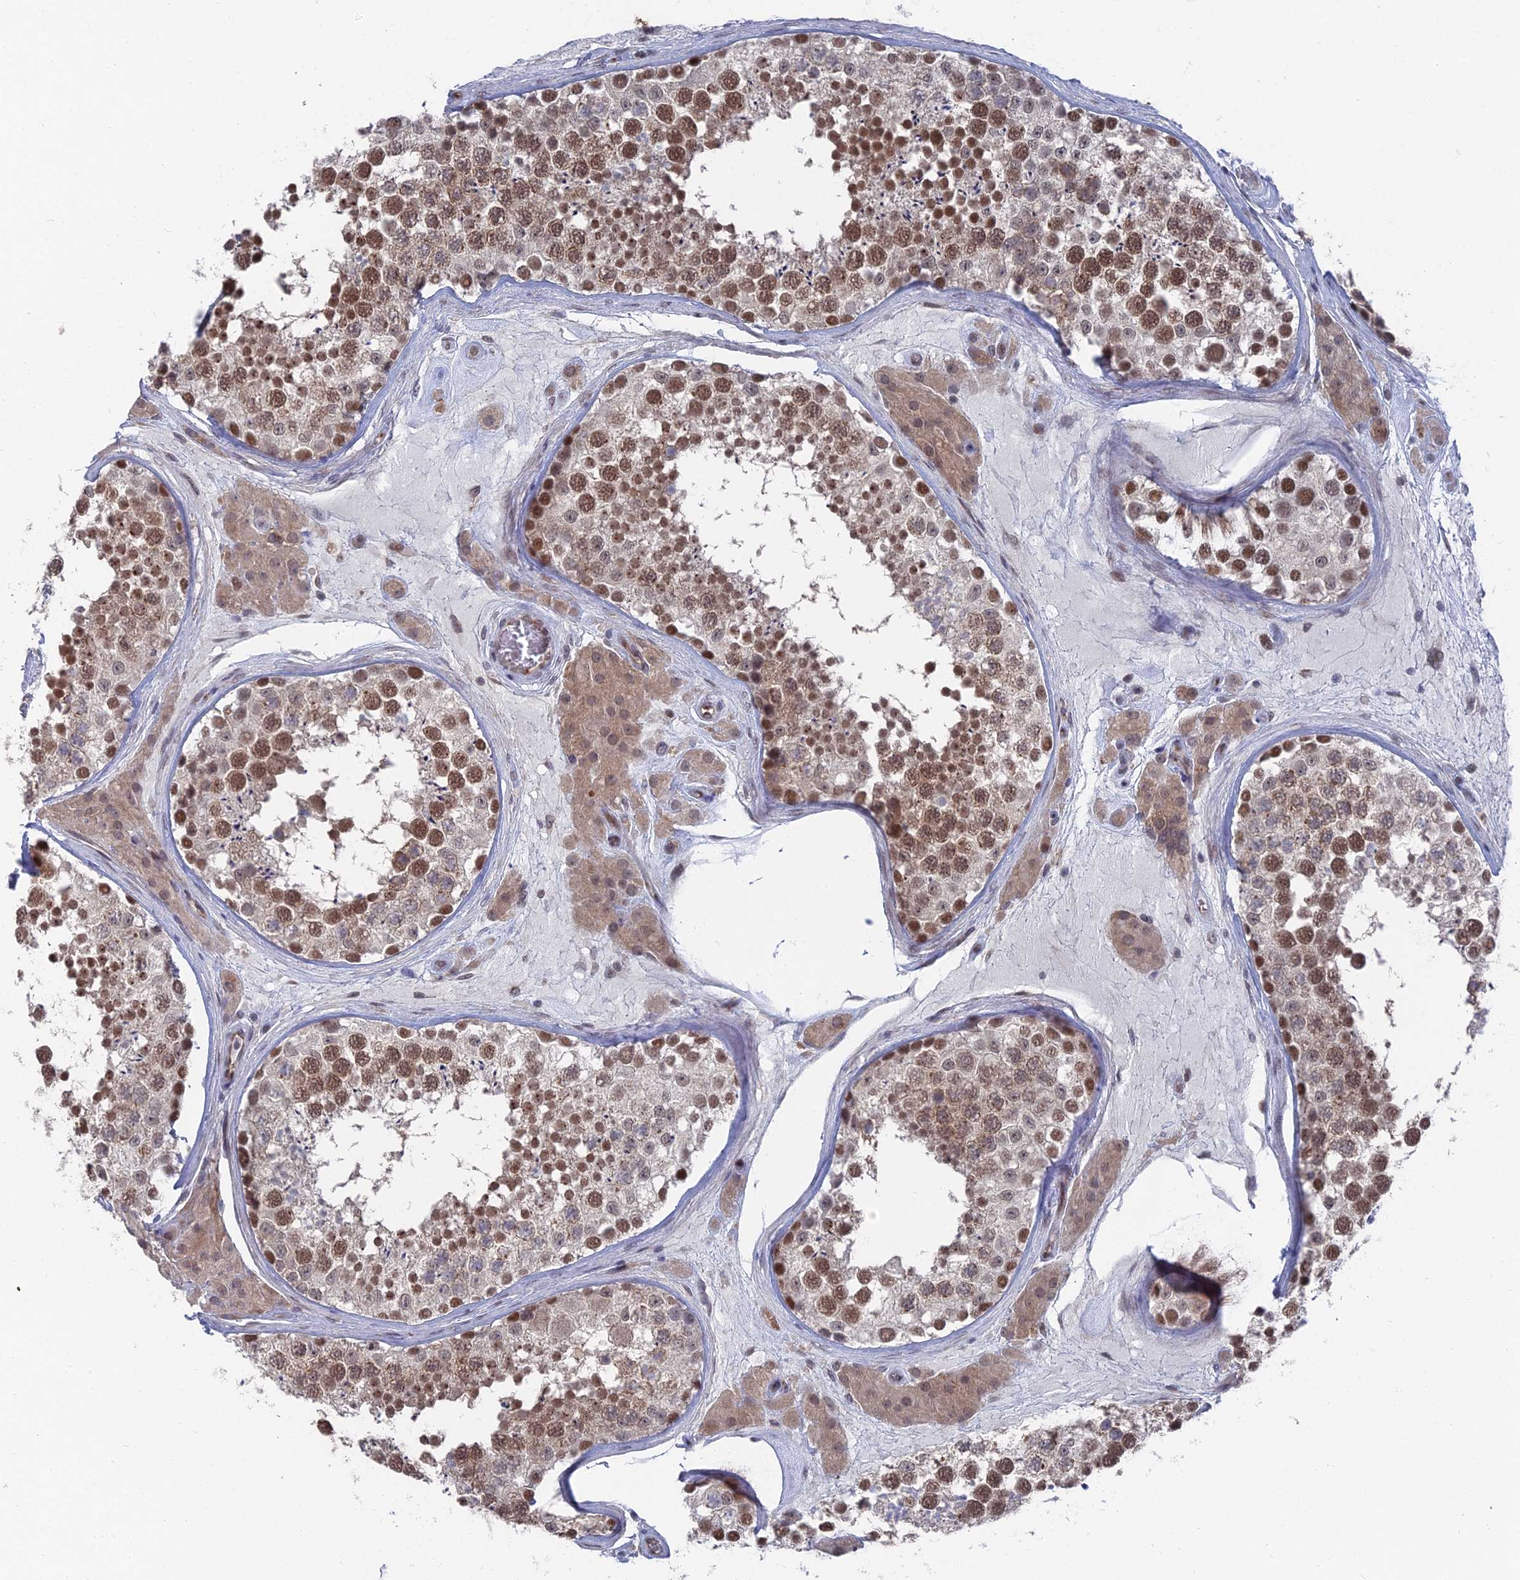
{"staining": {"intensity": "moderate", "quantity": ">75%", "location": "nuclear"}, "tissue": "testis", "cell_type": "Cells in seminiferous ducts", "image_type": "normal", "snomed": [{"axis": "morphology", "description": "Normal tissue, NOS"}, {"axis": "topography", "description": "Testis"}], "caption": "Moderate nuclear protein expression is seen in approximately >75% of cells in seminiferous ducts in testis.", "gene": "FHIP2A", "patient": {"sex": "male", "age": 46}}